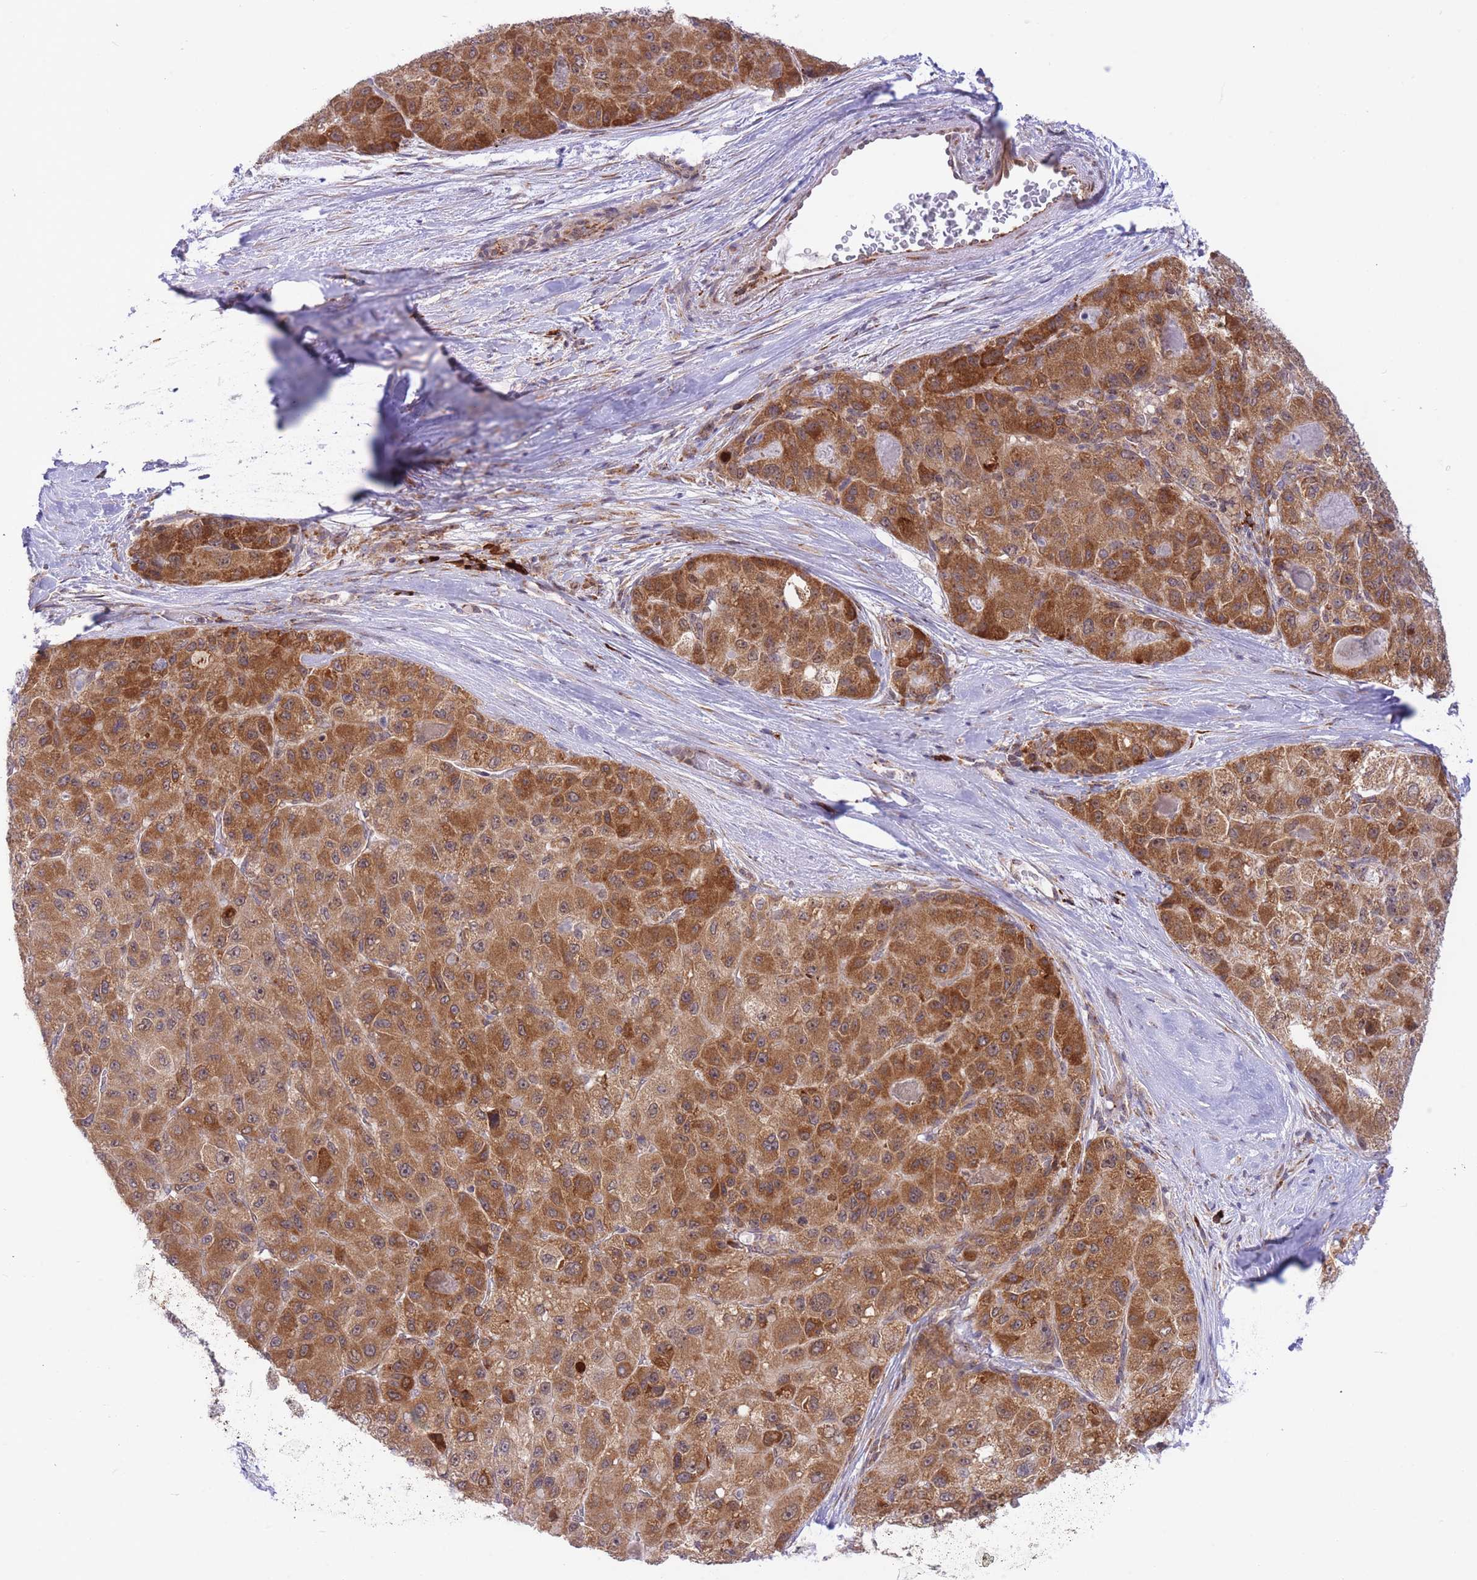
{"staining": {"intensity": "strong", "quantity": ">75%", "location": "cytoplasmic/membranous"}, "tissue": "liver cancer", "cell_type": "Tumor cells", "image_type": "cancer", "snomed": [{"axis": "morphology", "description": "Carcinoma, Hepatocellular, NOS"}, {"axis": "topography", "description": "Liver"}], "caption": "This photomicrograph displays IHC staining of human hepatocellular carcinoma (liver), with high strong cytoplasmic/membranous expression in approximately >75% of tumor cells.", "gene": "EXOSC8", "patient": {"sex": "male", "age": 80}}